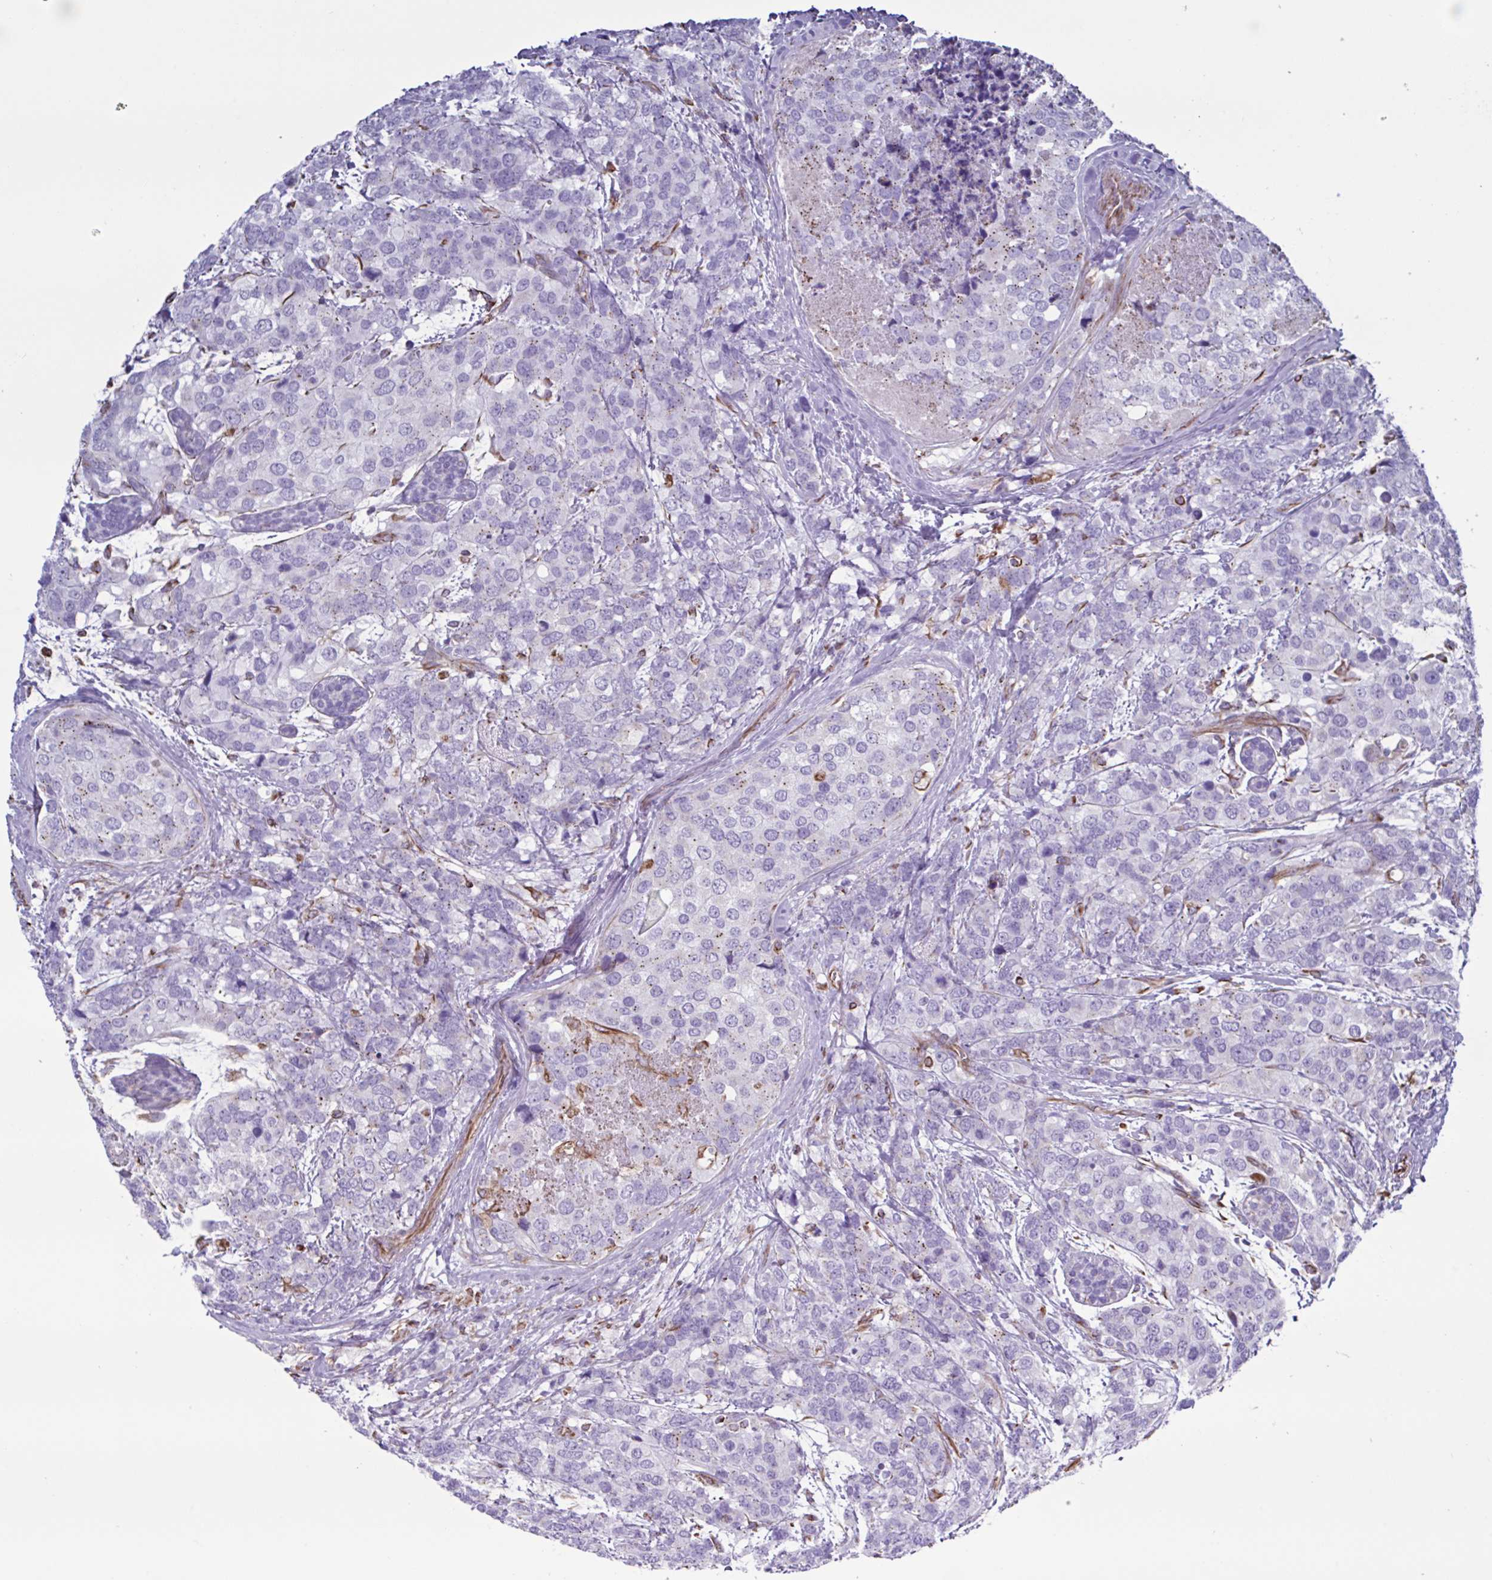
{"staining": {"intensity": "negative", "quantity": "none", "location": "none"}, "tissue": "breast cancer", "cell_type": "Tumor cells", "image_type": "cancer", "snomed": [{"axis": "morphology", "description": "Lobular carcinoma"}, {"axis": "topography", "description": "Breast"}], "caption": "A high-resolution micrograph shows immunohistochemistry (IHC) staining of lobular carcinoma (breast), which exhibits no significant staining in tumor cells.", "gene": "TMEM86B", "patient": {"sex": "female", "age": 59}}